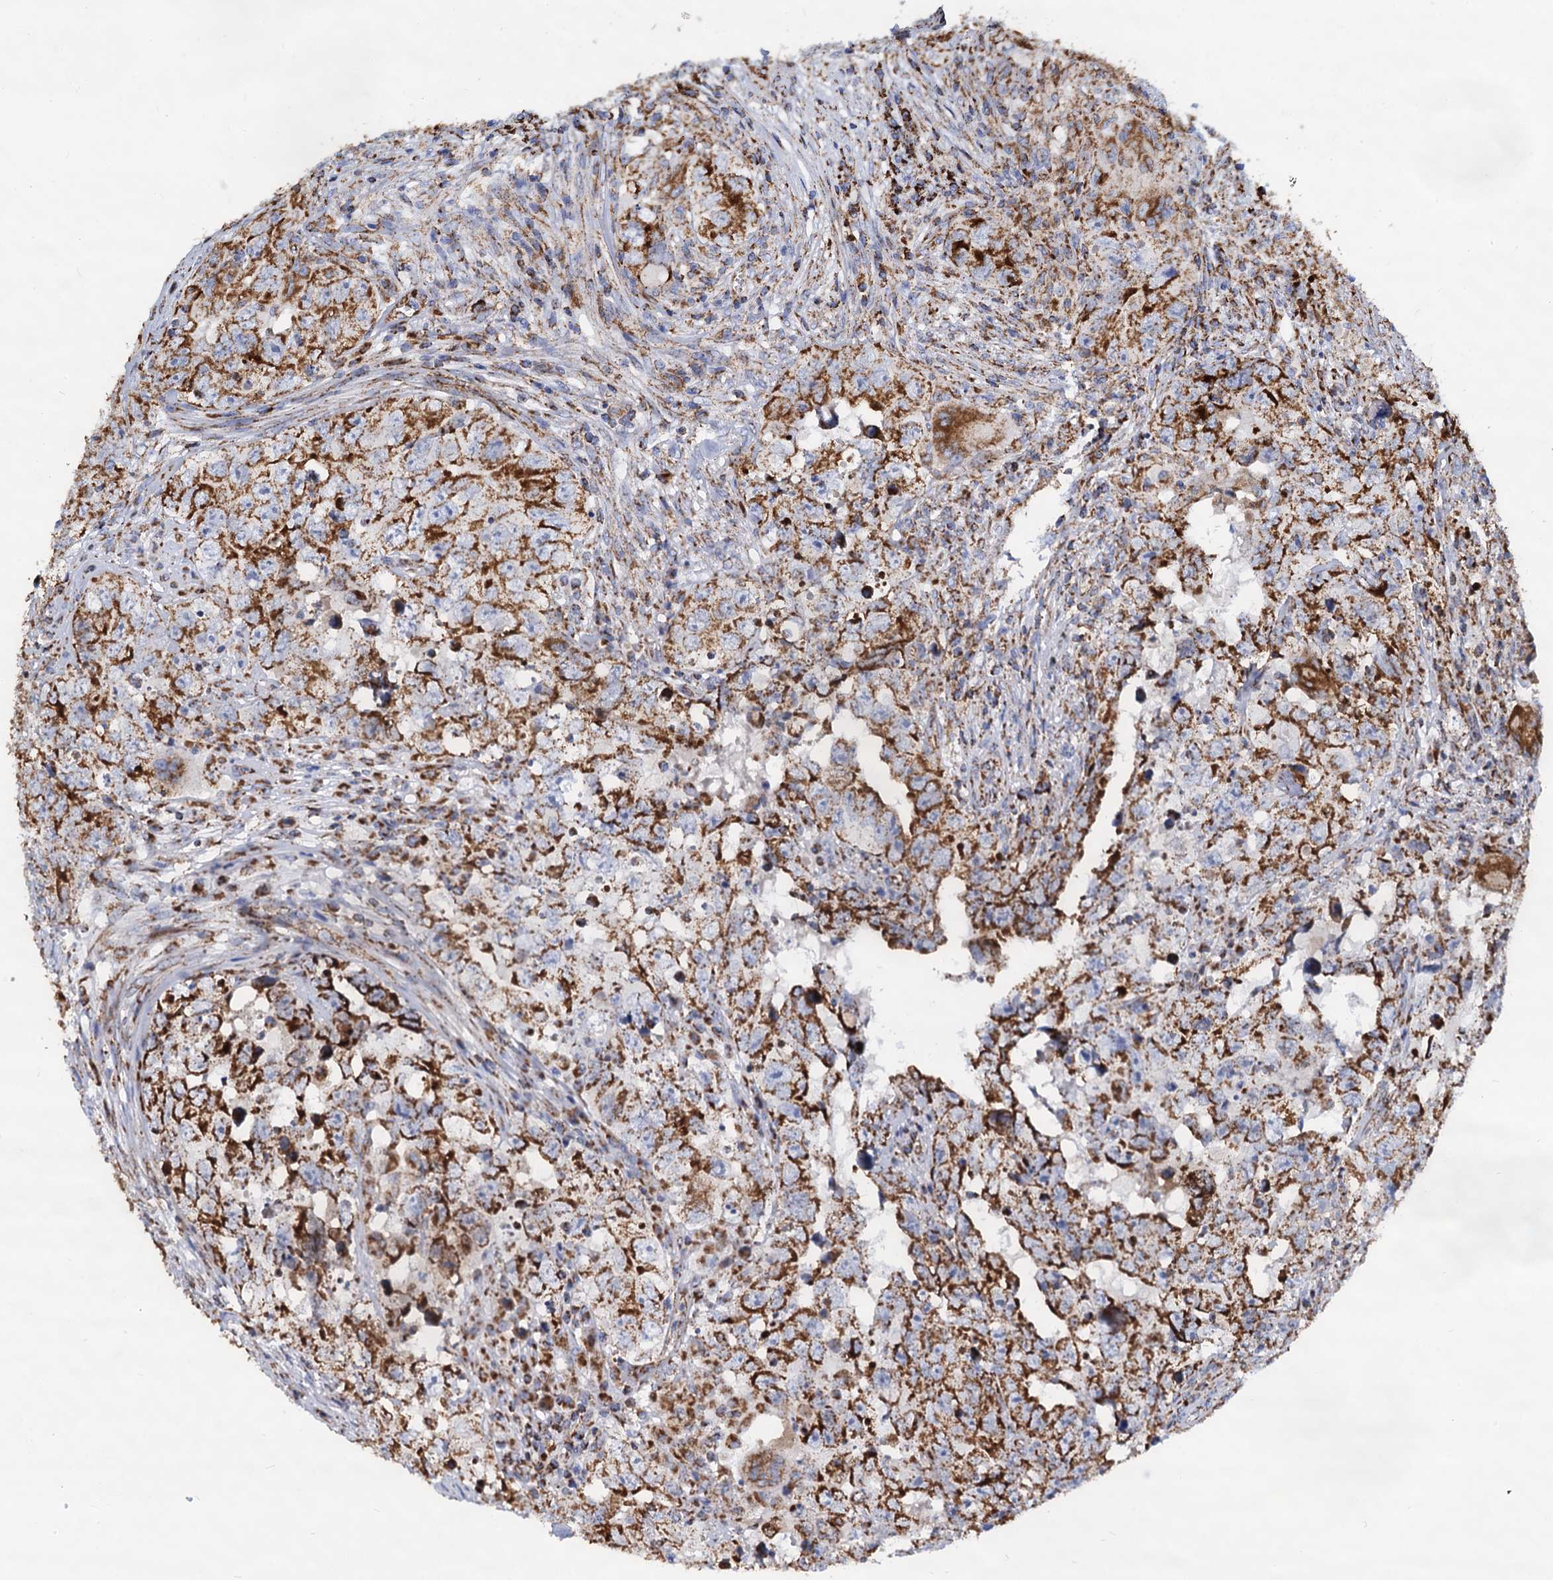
{"staining": {"intensity": "strong", "quantity": ">75%", "location": "cytoplasmic/membranous"}, "tissue": "testis cancer", "cell_type": "Tumor cells", "image_type": "cancer", "snomed": [{"axis": "morphology", "description": "Seminoma, NOS"}, {"axis": "morphology", "description": "Carcinoma, Embryonal, NOS"}, {"axis": "topography", "description": "Testis"}], "caption": "A histopathology image showing strong cytoplasmic/membranous positivity in approximately >75% of tumor cells in seminoma (testis), as visualized by brown immunohistochemical staining.", "gene": "TIMM10", "patient": {"sex": "male", "age": 43}}